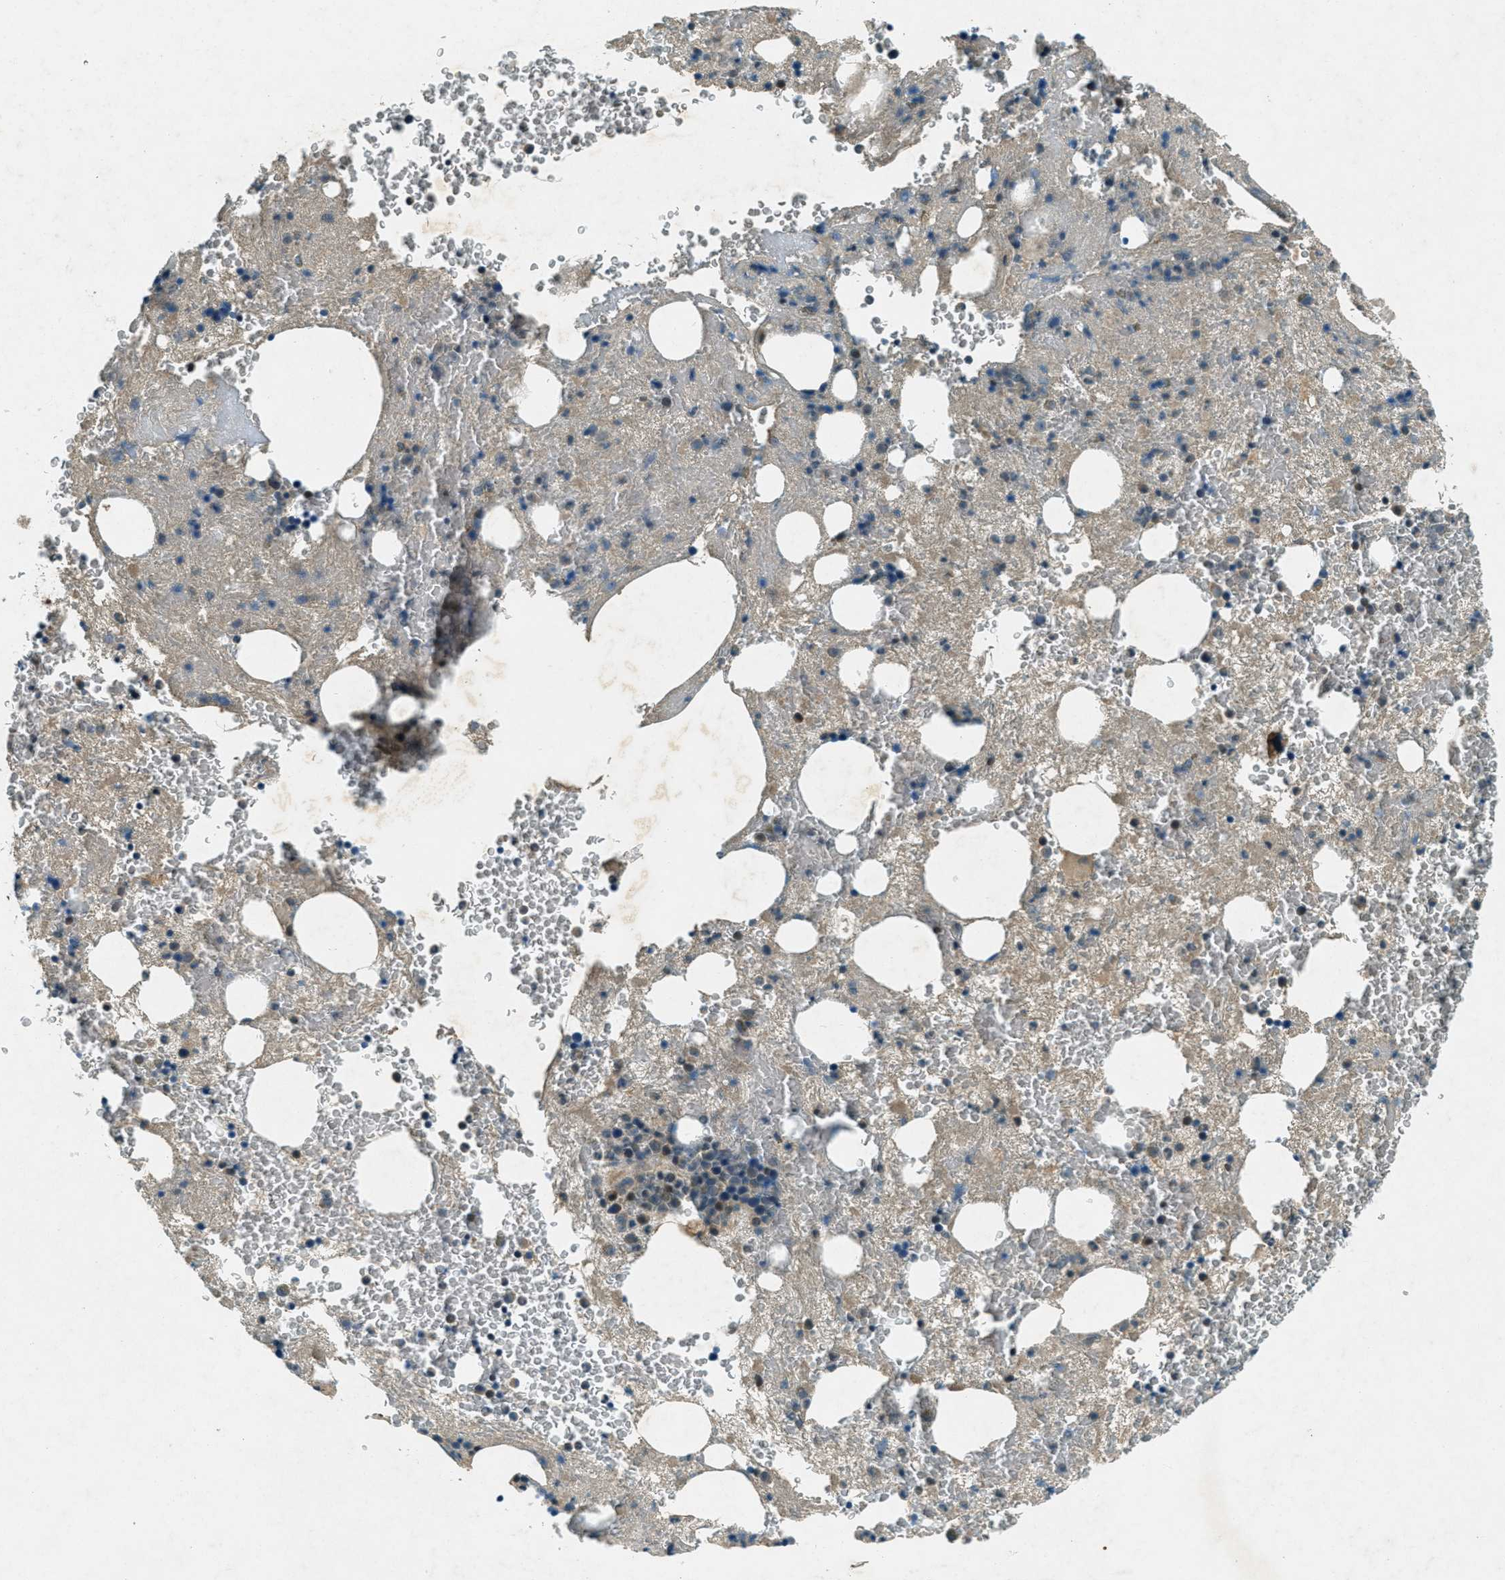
{"staining": {"intensity": "moderate", "quantity": "<25%", "location": "cytoplasmic/membranous"}, "tissue": "bone marrow", "cell_type": "Hematopoietic cells", "image_type": "normal", "snomed": [{"axis": "morphology", "description": "Normal tissue, NOS"}, {"axis": "morphology", "description": "Inflammation, NOS"}, {"axis": "topography", "description": "Bone marrow"}], "caption": "Bone marrow stained with a protein marker displays moderate staining in hematopoietic cells.", "gene": "STK11", "patient": {"sex": "male", "age": 63}}